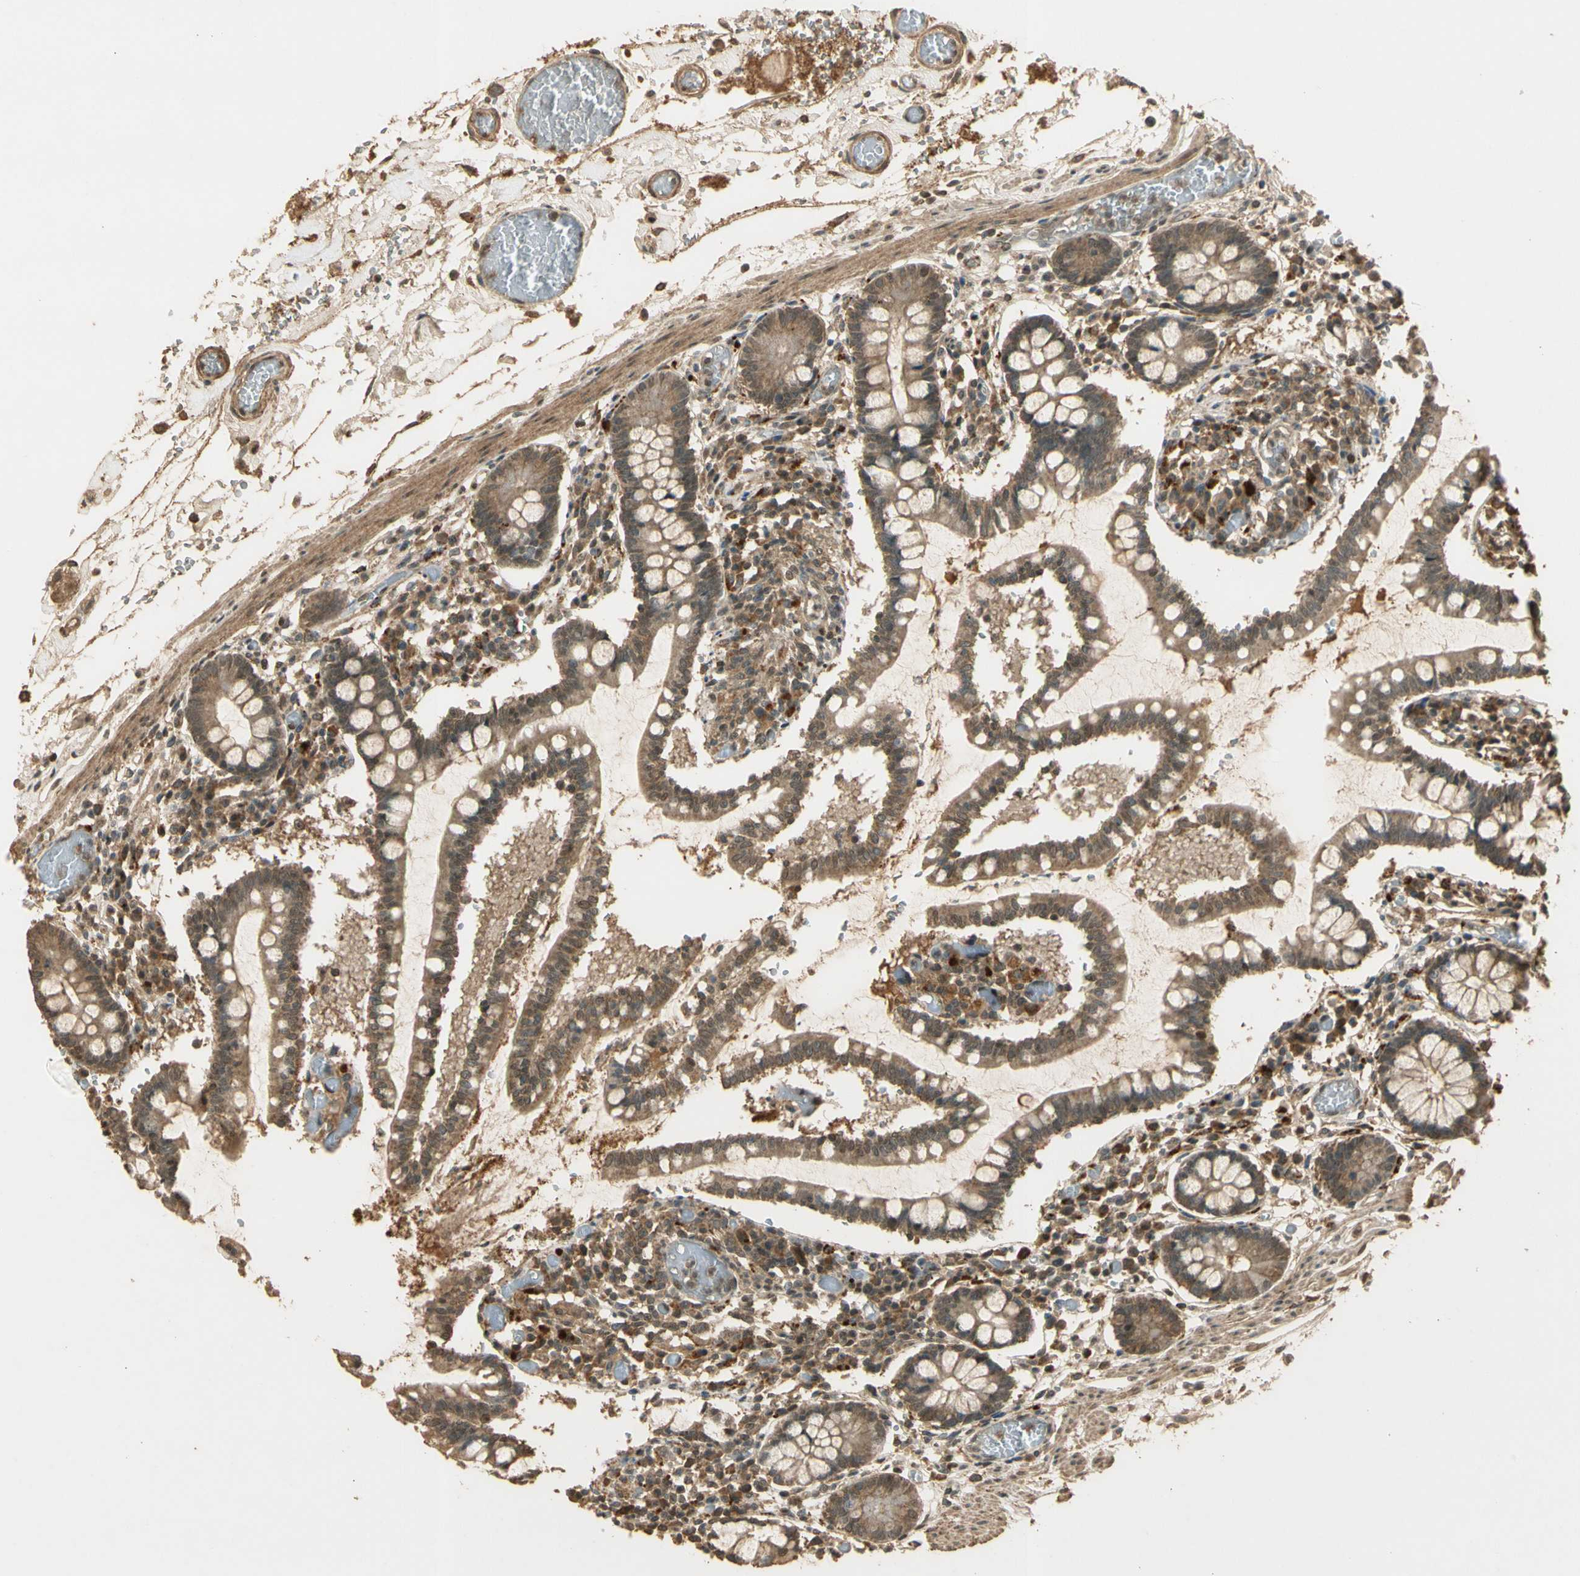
{"staining": {"intensity": "moderate", "quantity": ">75%", "location": "cytoplasmic/membranous"}, "tissue": "small intestine", "cell_type": "Glandular cells", "image_type": "normal", "snomed": [{"axis": "morphology", "description": "Normal tissue, NOS"}, {"axis": "topography", "description": "Small intestine"}], "caption": "Small intestine stained with a brown dye demonstrates moderate cytoplasmic/membranous positive staining in about >75% of glandular cells.", "gene": "GMEB2", "patient": {"sex": "female", "age": 61}}